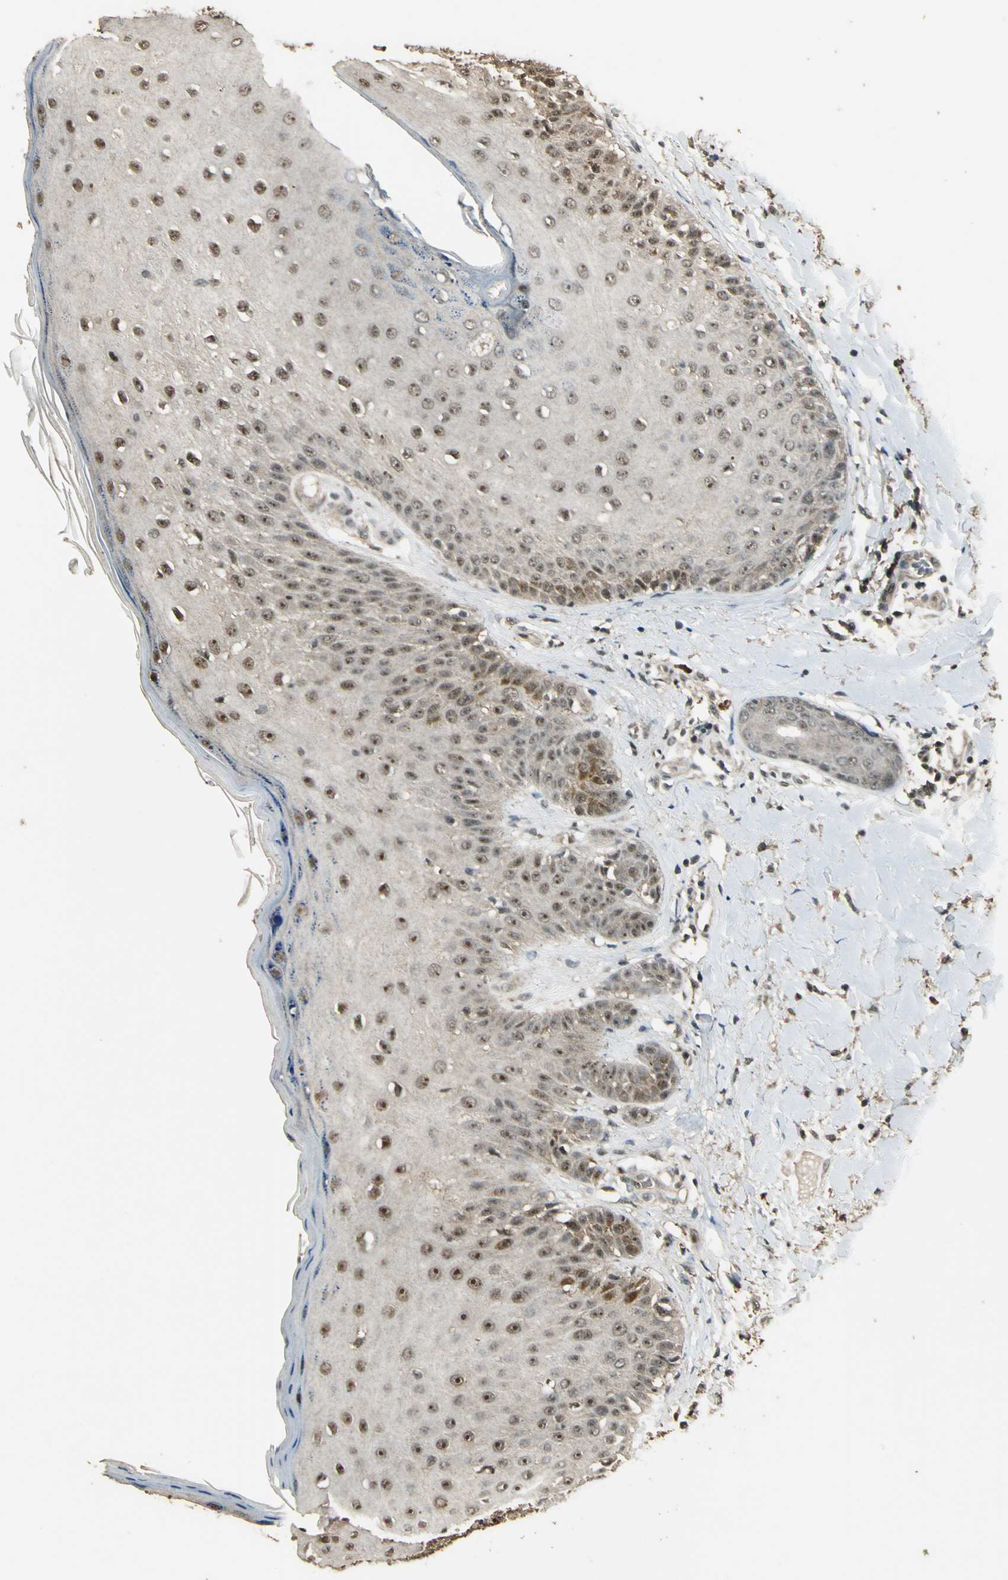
{"staining": {"intensity": "weak", "quantity": "<25%", "location": "cytoplasmic/membranous"}, "tissue": "skin cancer", "cell_type": "Tumor cells", "image_type": "cancer", "snomed": [{"axis": "morphology", "description": "Squamous cell carcinoma, NOS"}, {"axis": "topography", "description": "Skin"}], "caption": "This is an immunohistochemistry (IHC) image of skin cancer. There is no positivity in tumor cells.", "gene": "UCHL5", "patient": {"sex": "male", "age": 24}}